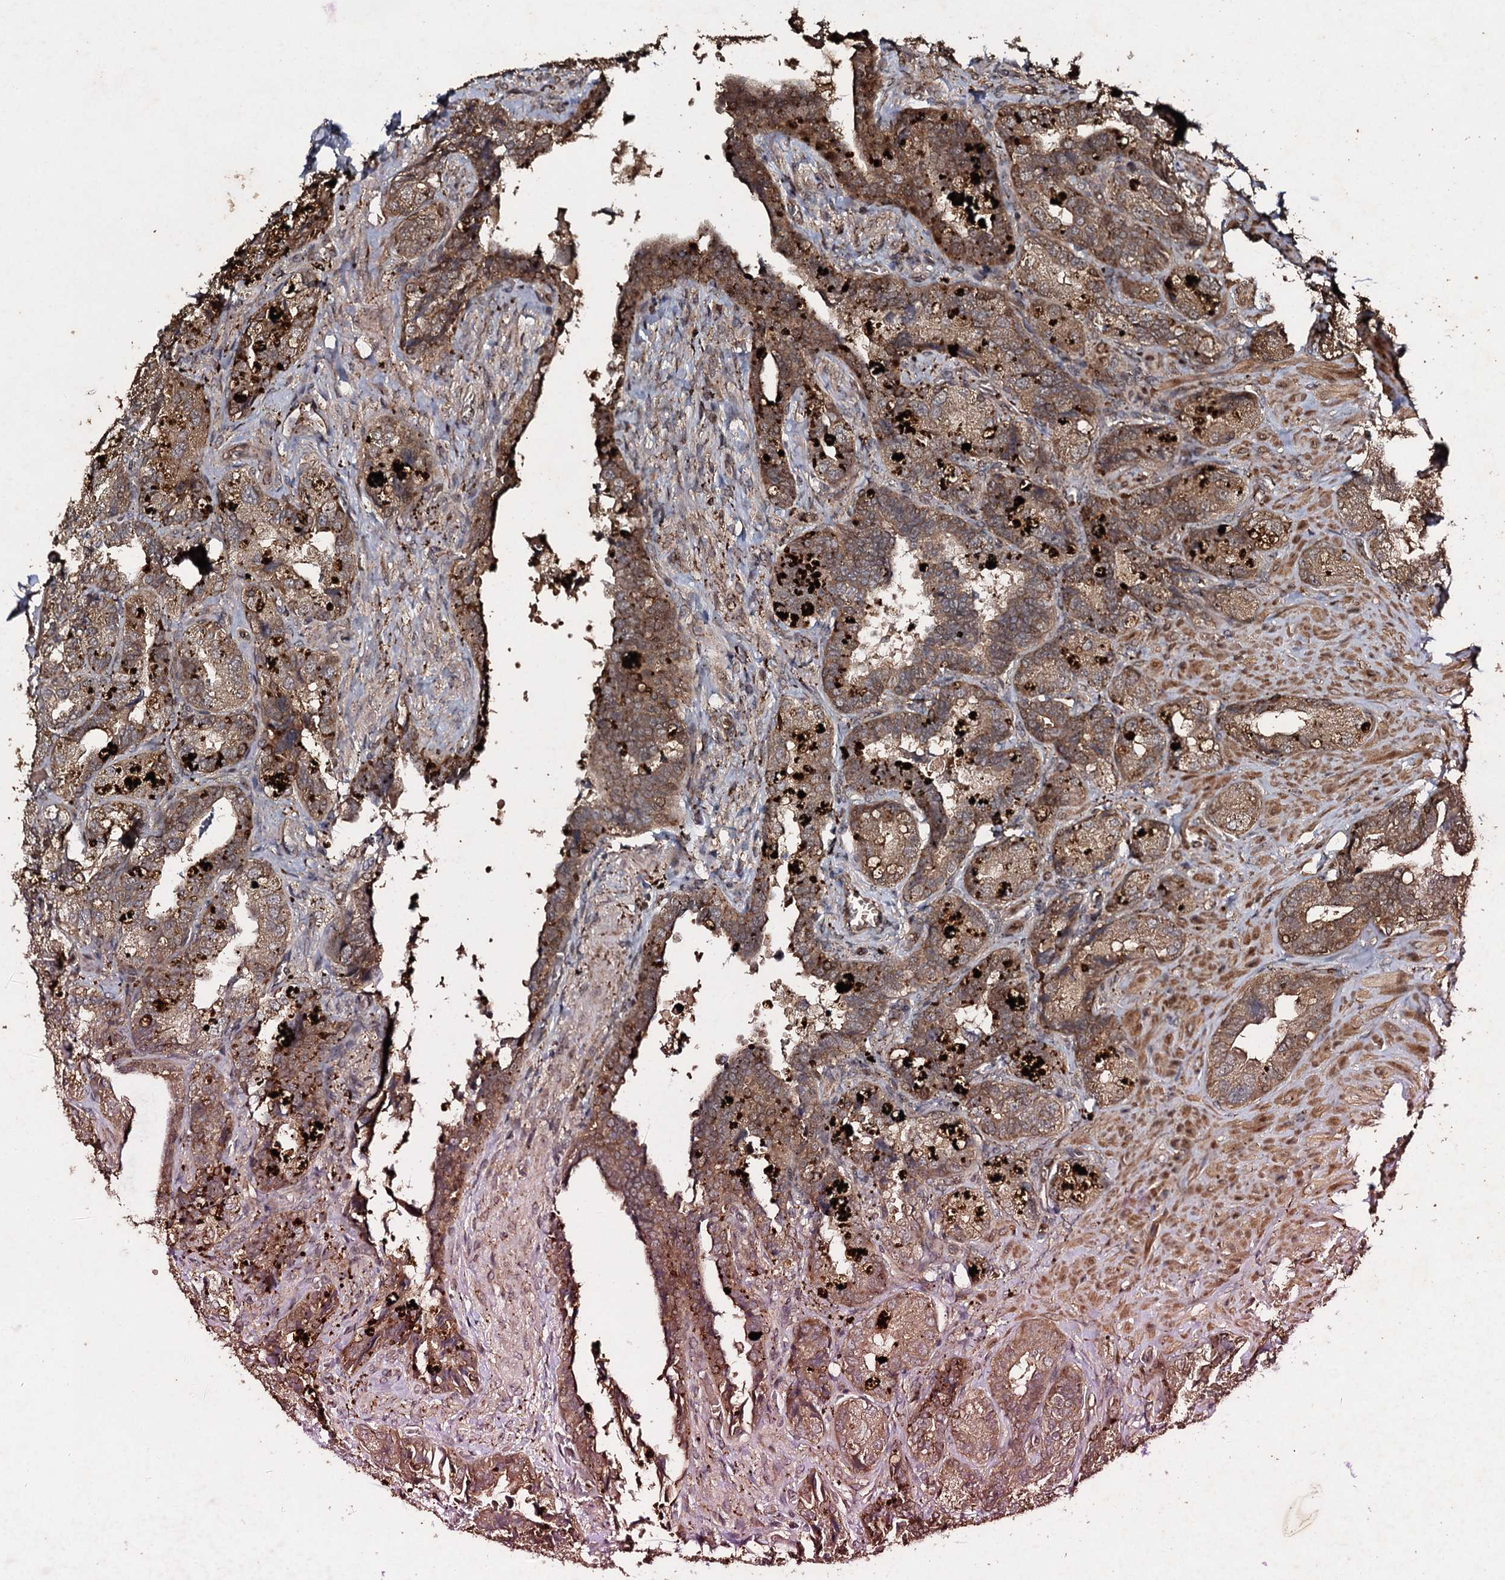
{"staining": {"intensity": "moderate", "quantity": ">75%", "location": "cytoplasmic/membranous"}, "tissue": "seminal vesicle", "cell_type": "Glandular cells", "image_type": "normal", "snomed": [{"axis": "morphology", "description": "Normal tissue, NOS"}, {"axis": "topography", "description": "Prostate and seminal vesicle, NOS"}, {"axis": "topography", "description": "Prostate"}, {"axis": "topography", "description": "Seminal veicle"}], "caption": "Immunohistochemical staining of unremarkable human seminal vesicle reveals medium levels of moderate cytoplasmic/membranous positivity in about >75% of glandular cells.", "gene": "ADGRG3", "patient": {"sex": "male", "age": 67}}